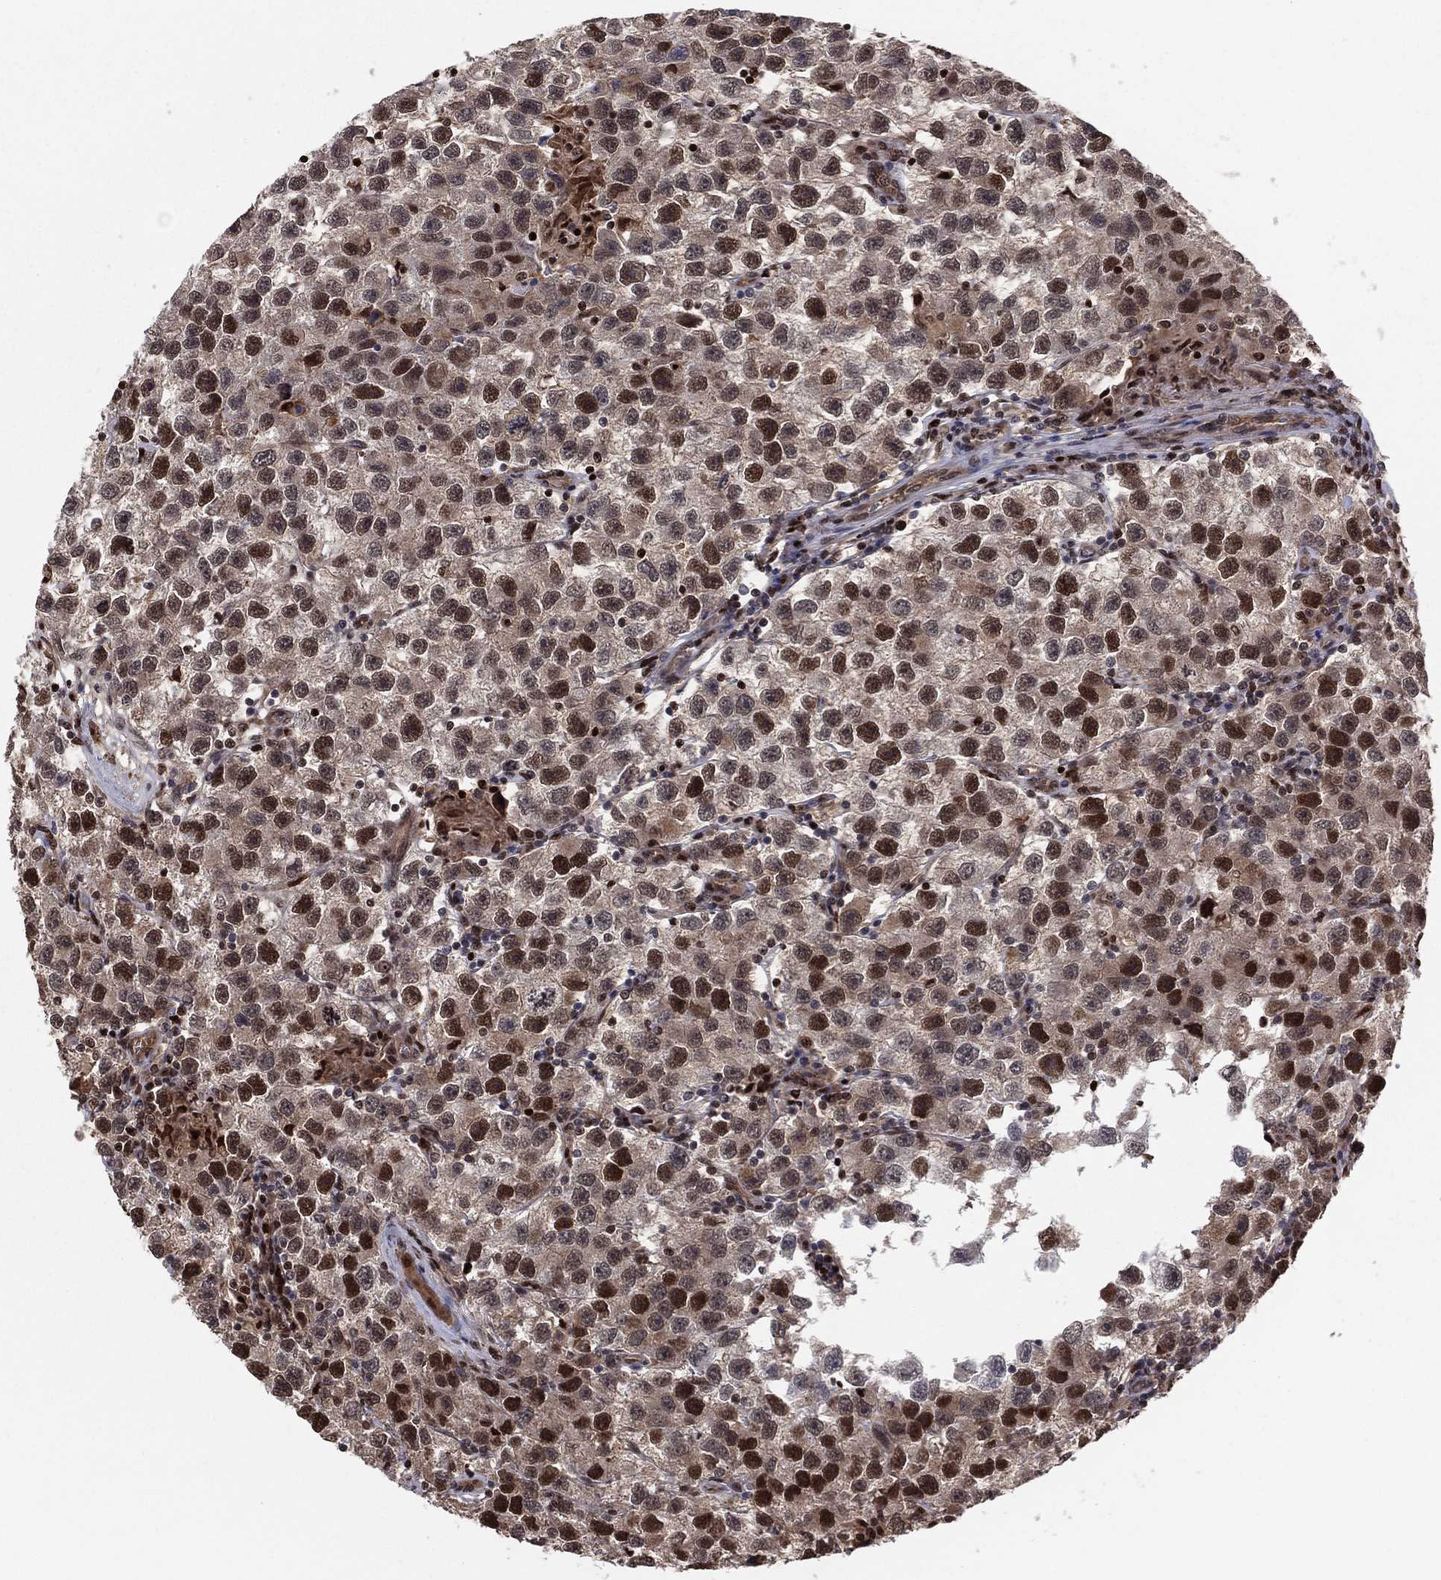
{"staining": {"intensity": "strong", "quantity": ">75%", "location": "nuclear"}, "tissue": "testis cancer", "cell_type": "Tumor cells", "image_type": "cancer", "snomed": [{"axis": "morphology", "description": "Seminoma, NOS"}, {"axis": "topography", "description": "Testis"}], "caption": "An image of human testis cancer (seminoma) stained for a protein reveals strong nuclear brown staining in tumor cells. (DAB (3,3'-diaminobenzidine) IHC with brightfield microscopy, high magnification).", "gene": "PSMA1", "patient": {"sex": "male", "age": 26}}